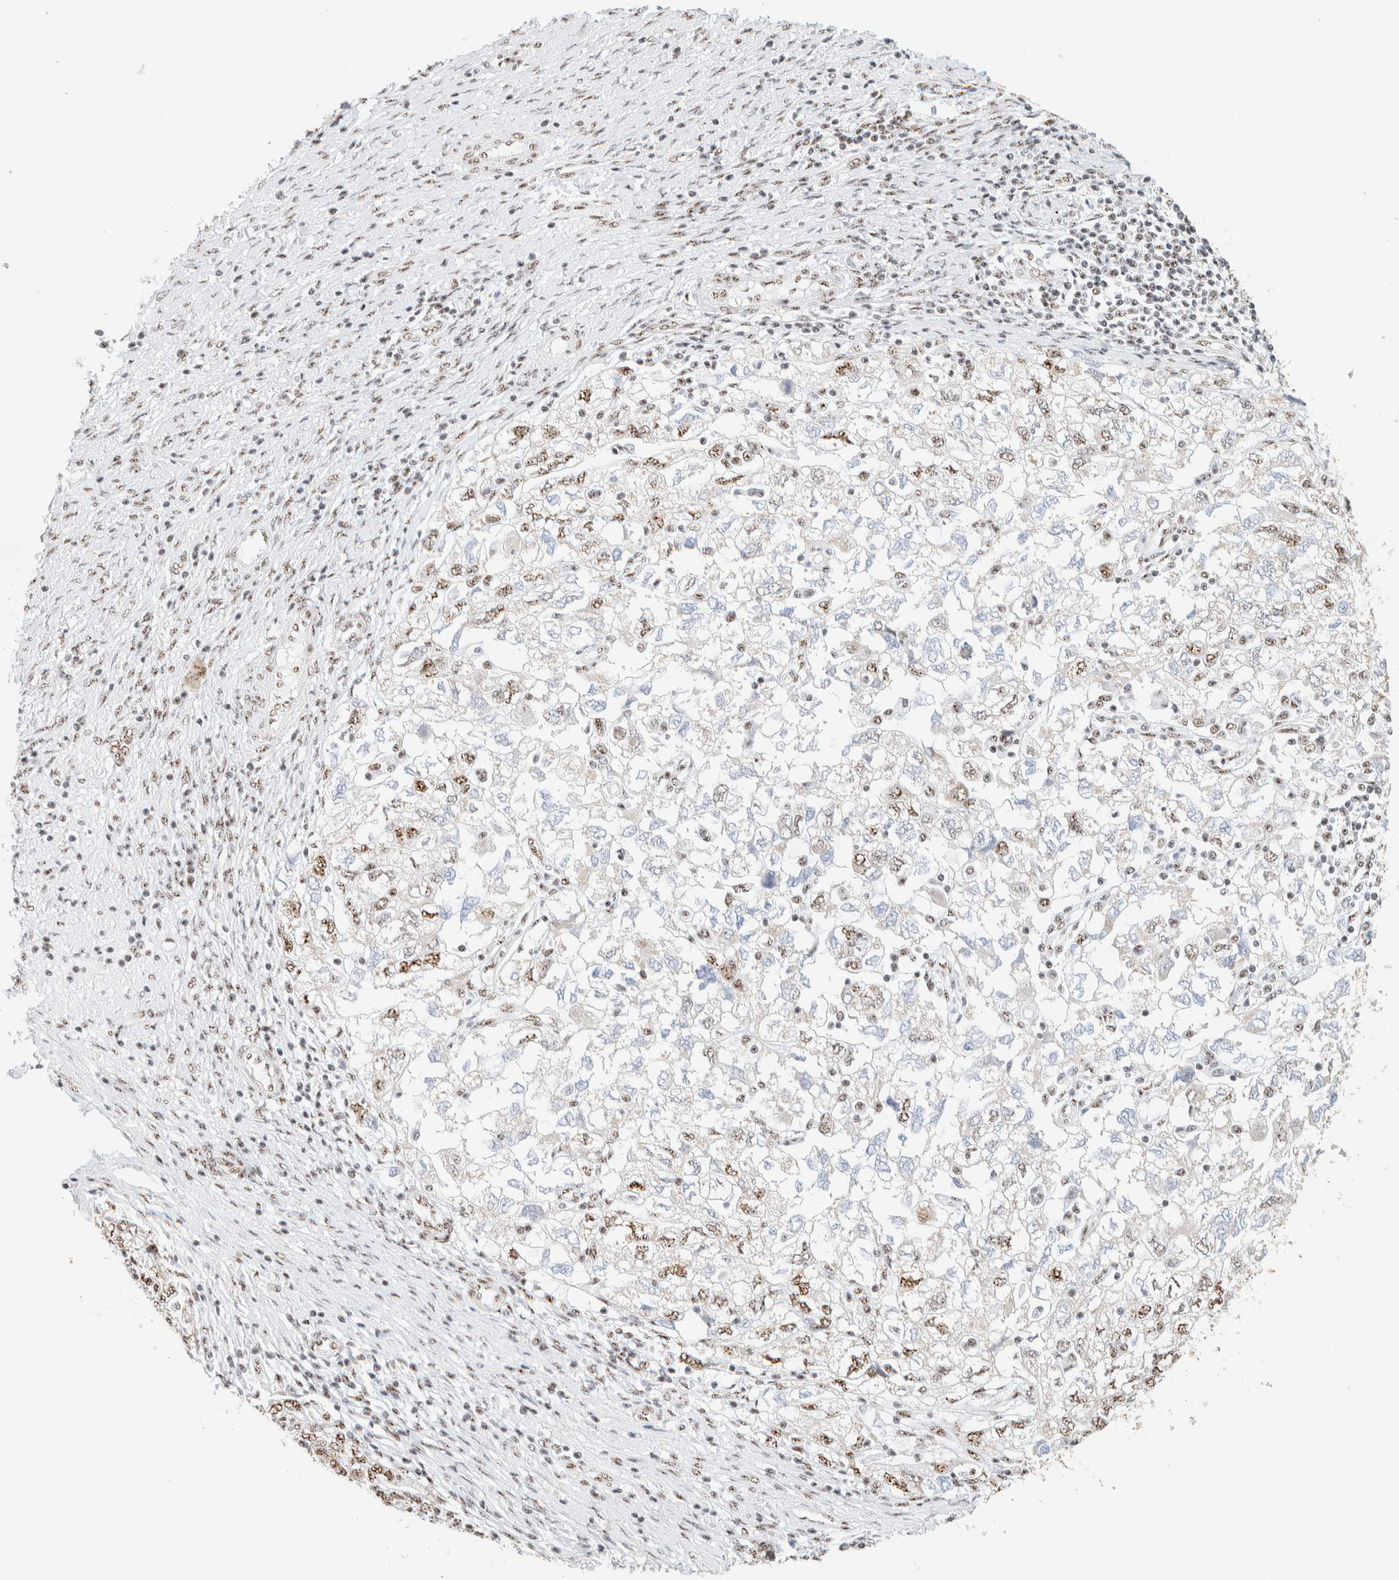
{"staining": {"intensity": "moderate", "quantity": "25%-75%", "location": "nuclear"}, "tissue": "ovarian cancer", "cell_type": "Tumor cells", "image_type": "cancer", "snomed": [{"axis": "morphology", "description": "Carcinoma, NOS"}, {"axis": "morphology", "description": "Cystadenocarcinoma, serous, NOS"}, {"axis": "topography", "description": "Ovary"}], "caption": "Immunohistochemical staining of human ovarian cancer shows medium levels of moderate nuclear protein positivity in about 25%-75% of tumor cells.", "gene": "SON", "patient": {"sex": "female", "age": 69}}